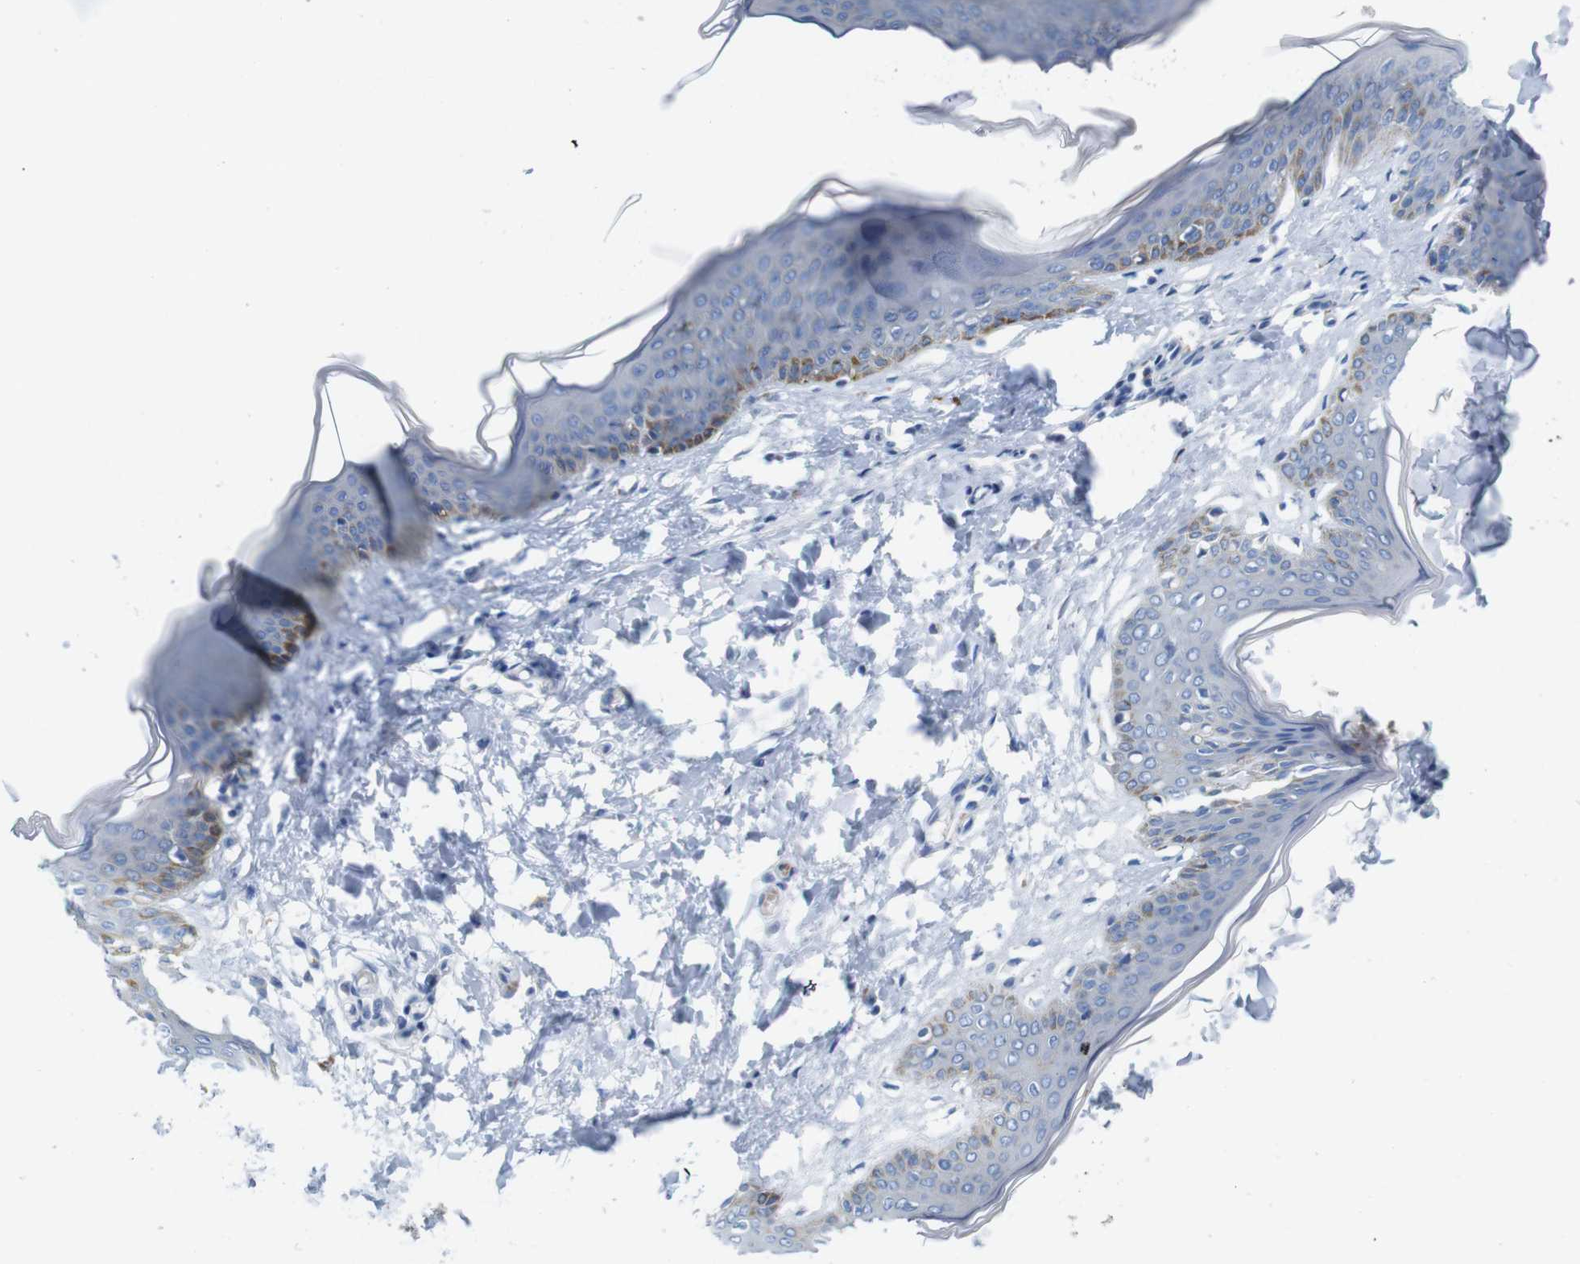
{"staining": {"intensity": "negative", "quantity": "none", "location": "none"}, "tissue": "skin", "cell_type": "Fibroblasts", "image_type": "normal", "snomed": [{"axis": "morphology", "description": "Normal tissue, NOS"}, {"axis": "topography", "description": "Skin"}], "caption": "IHC of benign human skin displays no staining in fibroblasts. (Brightfield microscopy of DAB immunohistochemistry at high magnification).", "gene": "IGSF8", "patient": {"sex": "female", "age": 17}}